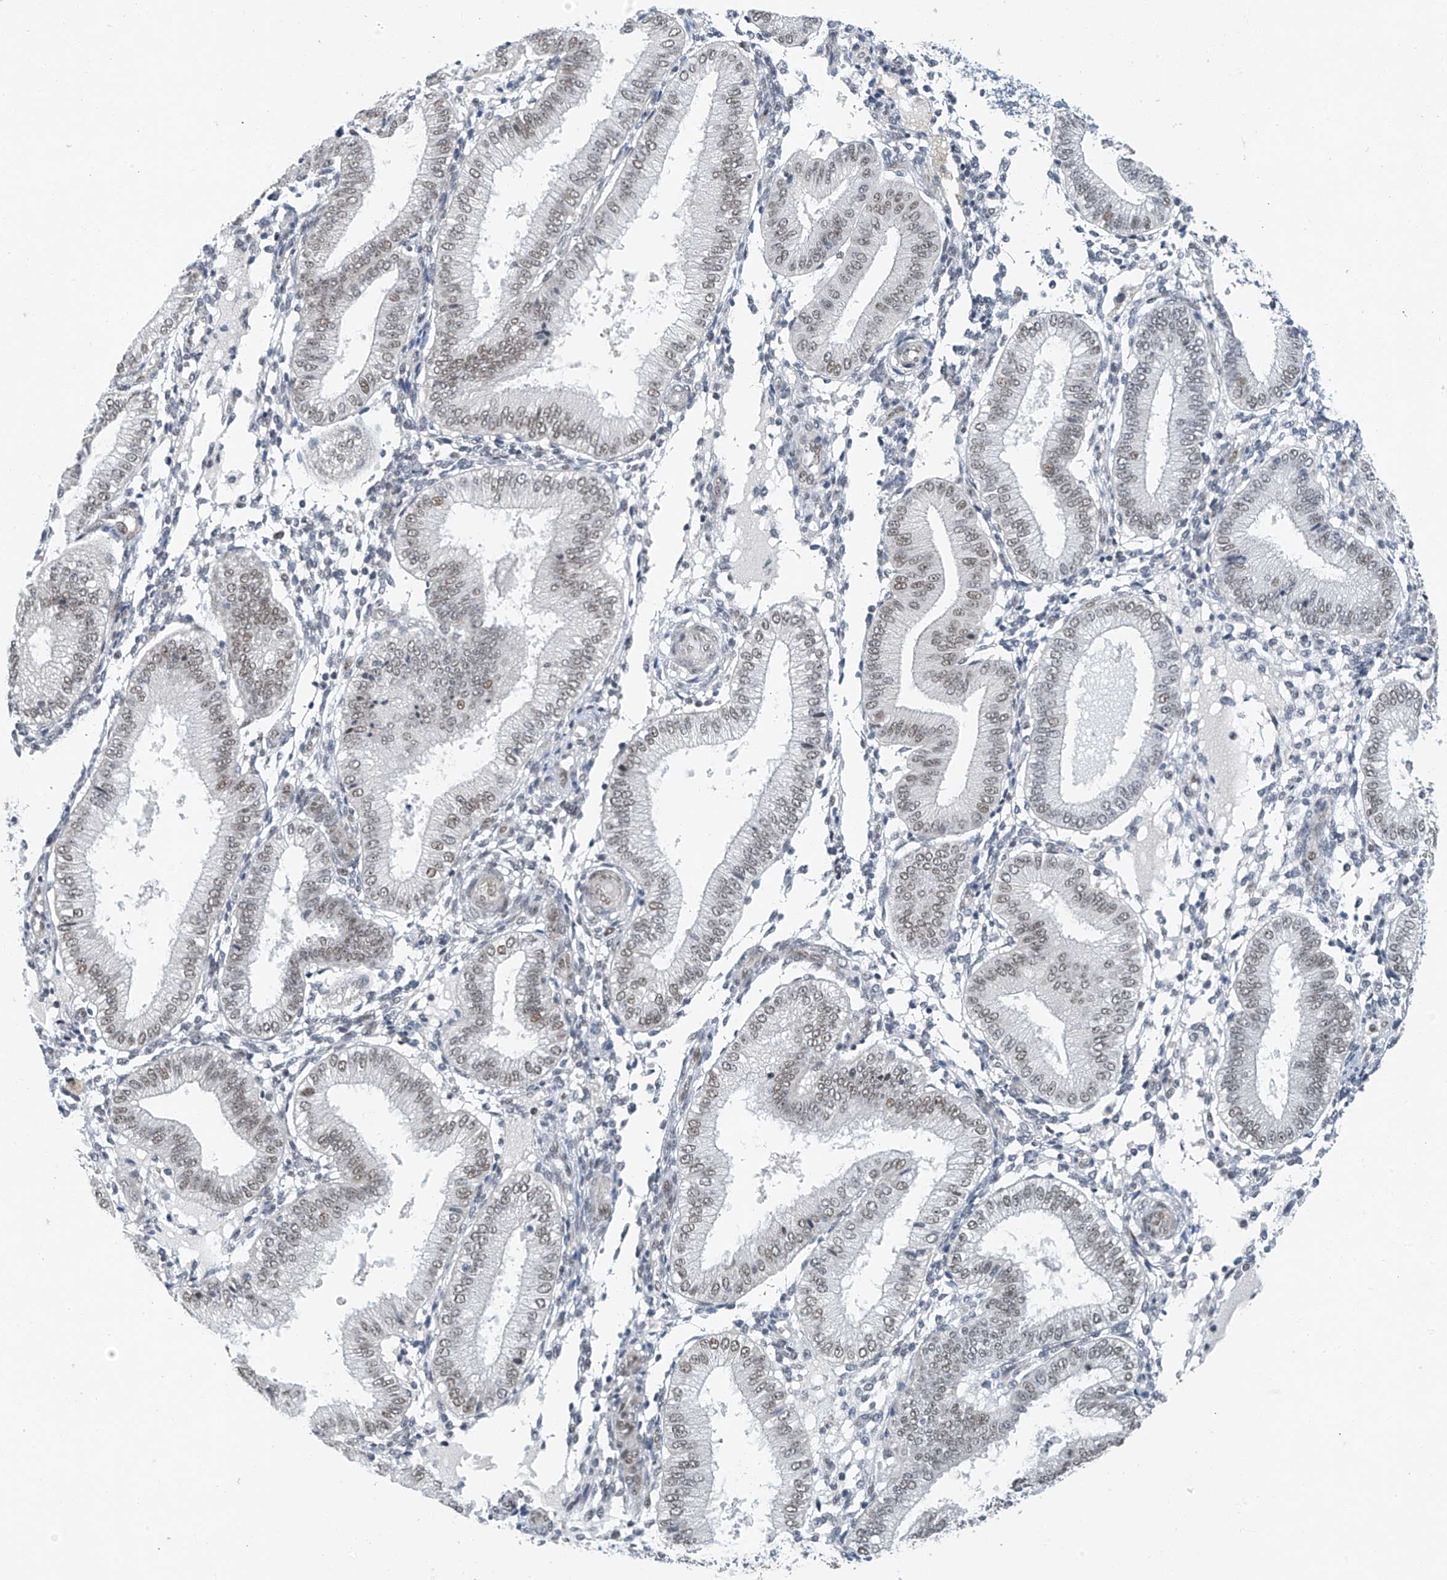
{"staining": {"intensity": "negative", "quantity": "none", "location": "none"}, "tissue": "endometrium", "cell_type": "Cells in endometrial stroma", "image_type": "normal", "snomed": [{"axis": "morphology", "description": "Normal tissue, NOS"}, {"axis": "topography", "description": "Endometrium"}], "caption": "Immunohistochemical staining of benign human endometrium exhibits no significant staining in cells in endometrial stroma.", "gene": "TAF8", "patient": {"sex": "female", "age": 39}}